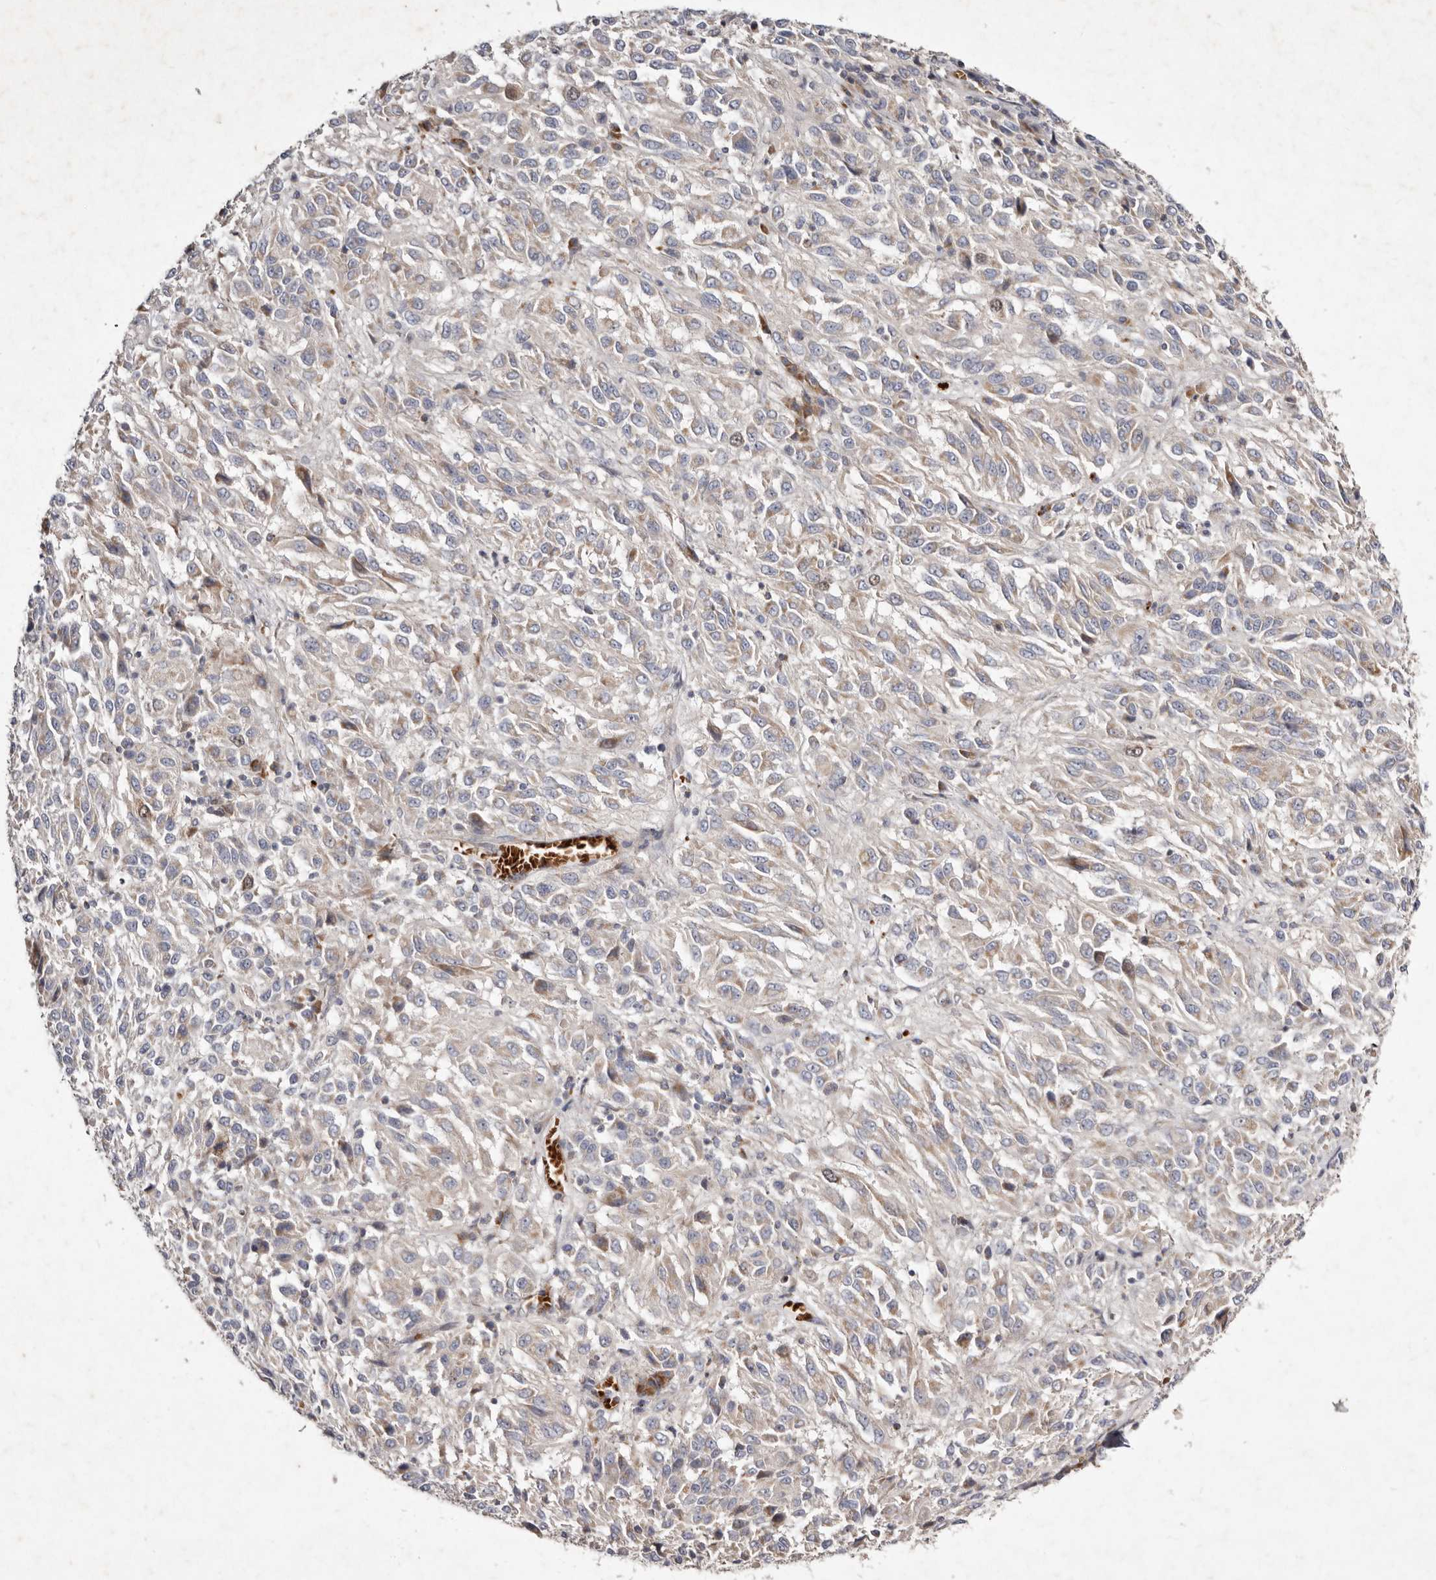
{"staining": {"intensity": "weak", "quantity": "<25%", "location": "cytoplasmic/membranous"}, "tissue": "melanoma", "cell_type": "Tumor cells", "image_type": "cancer", "snomed": [{"axis": "morphology", "description": "Malignant melanoma, Metastatic site"}, {"axis": "topography", "description": "Lung"}], "caption": "Immunohistochemistry of malignant melanoma (metastatic site) reveals no staining in tumor cells.", "gene": "SLC25A20", "patient": {"sex": "male", "age": 64}}